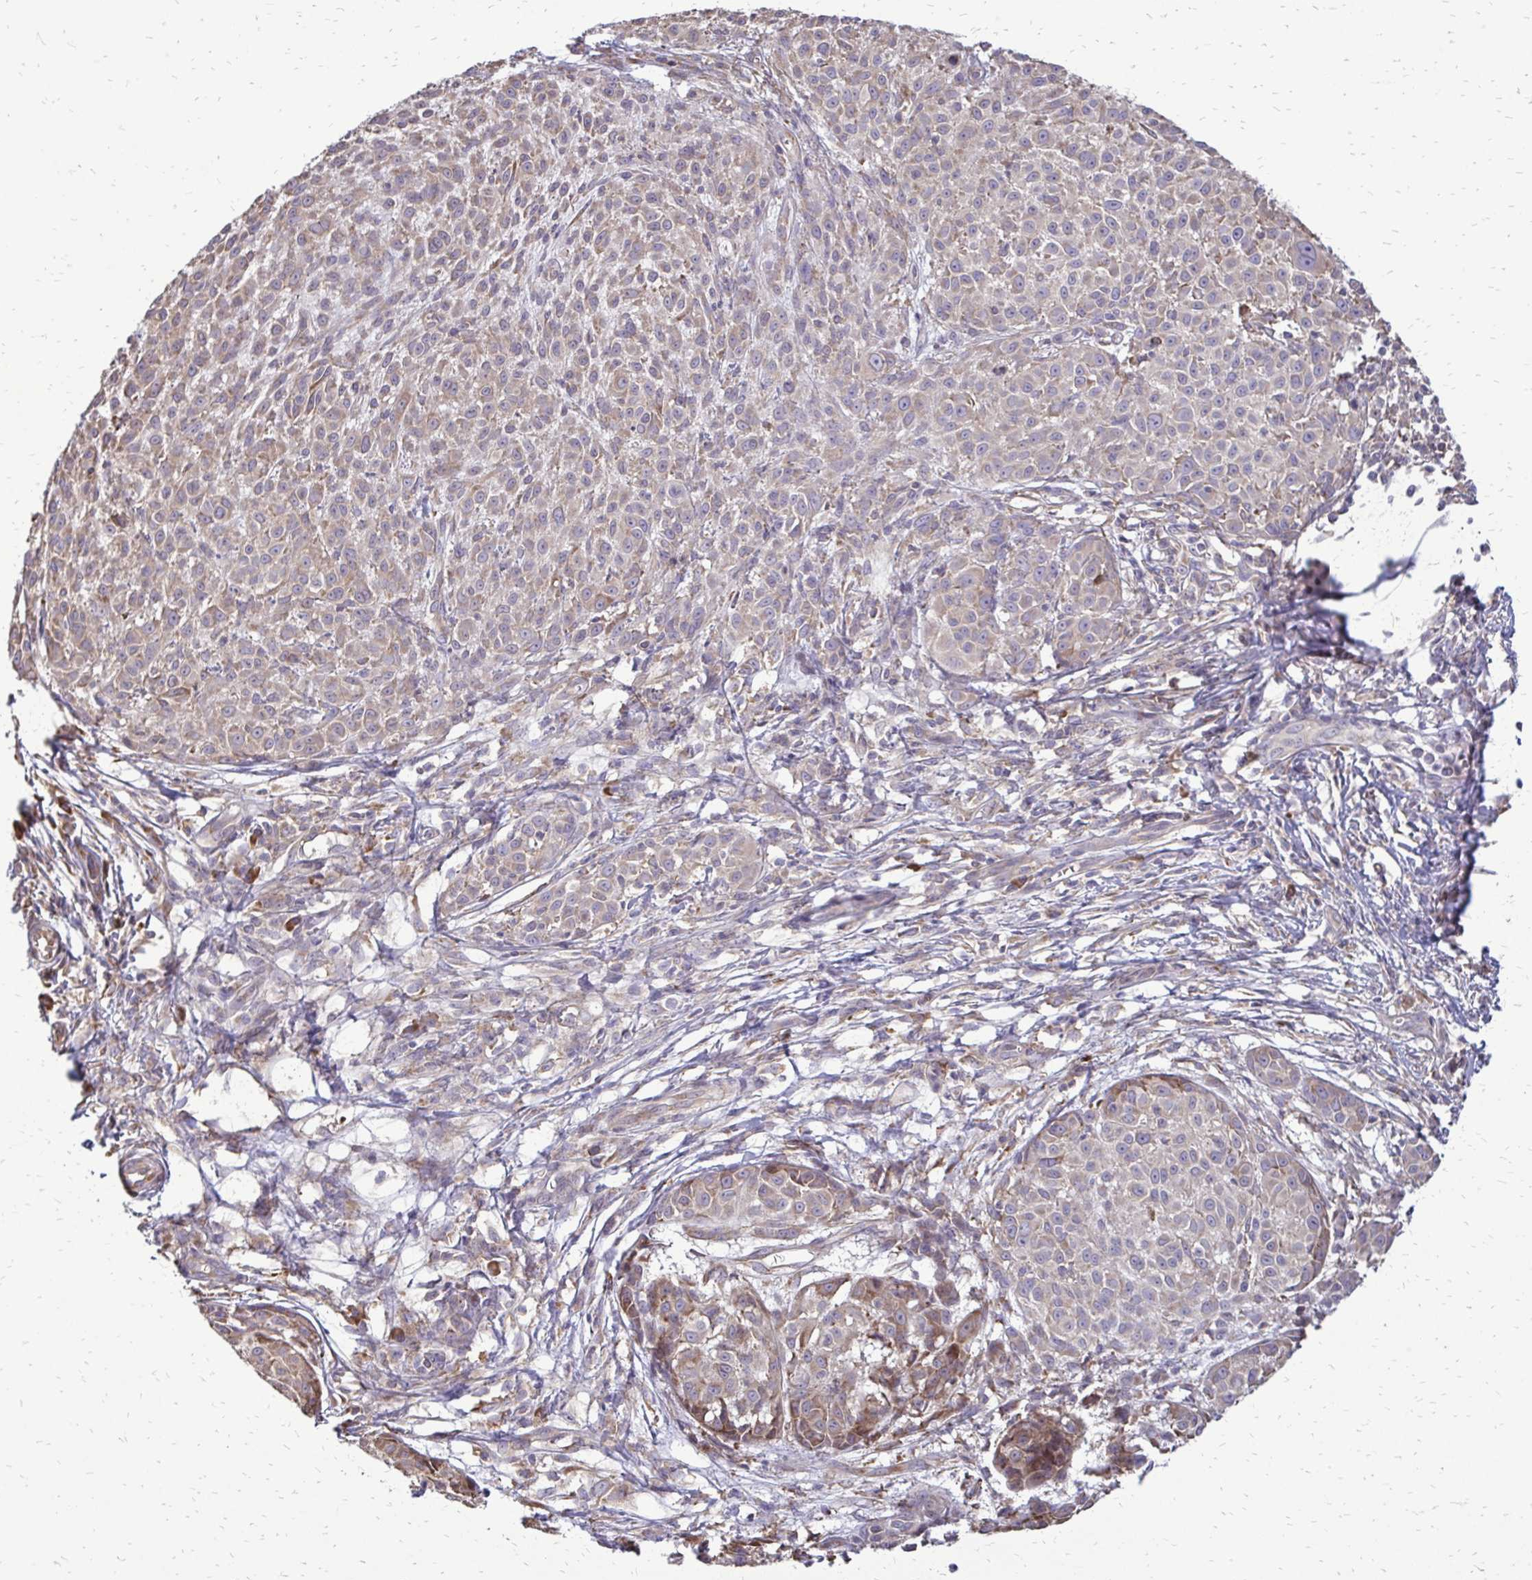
{"staining": {"intensity": "weak", "quantity": "25%-75%", "location": "cytoplasmic/membranous"}, "tissue": "melanoma", "cell_type": "Tumor cells", "image_type": "cancer", "snomed": [{"axis": "morphology", "description": "Malignant melanoma, NOS"}, {"axis": "topography", "description": "Skin"}], "caption": "The image reveals staining of malignant melanoma, revealing weak cytoplasmic/membranous protein staining (brown color) within tumor cells.", "gene": "RPS3", "patient": {"sex": "male", "age": 48}}